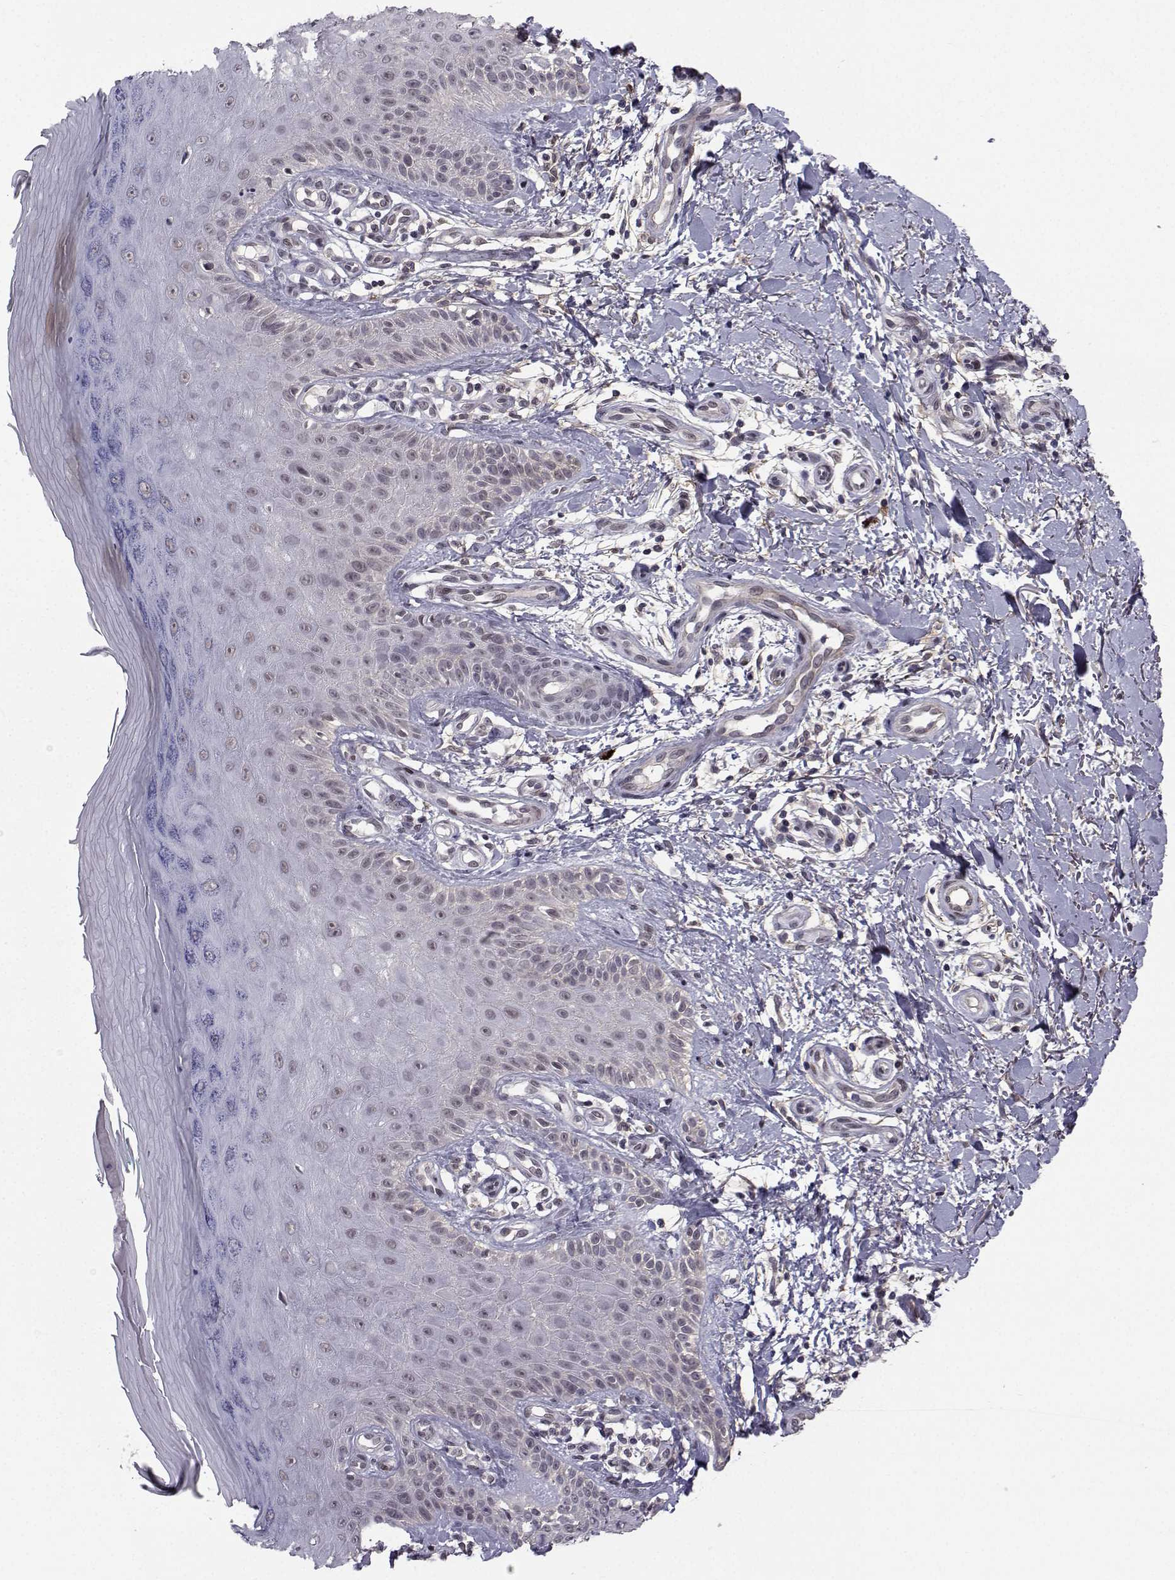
{"staining": {"intensity": "negative", "quantity": "none", "location": "none"}, "tissue": "skin", "cell_type": "Fibroblasts", "image_type": "normal", "snomed": [{"axis": "morphology", "description": "Normal tissue, NOS"}, {"axis": "morphology", "description": "Inflammation, NOS"}, {"axis": "morphology", "description": "Fibrosis, NOS"}, {"axis": "topography", "description": "Skin"}], "caption": "The immunohistochemistry image has no significant positivity in fibroblasts of skin.", "gene": "RBM24", "patient": {"sex": "male", "age": 71}}